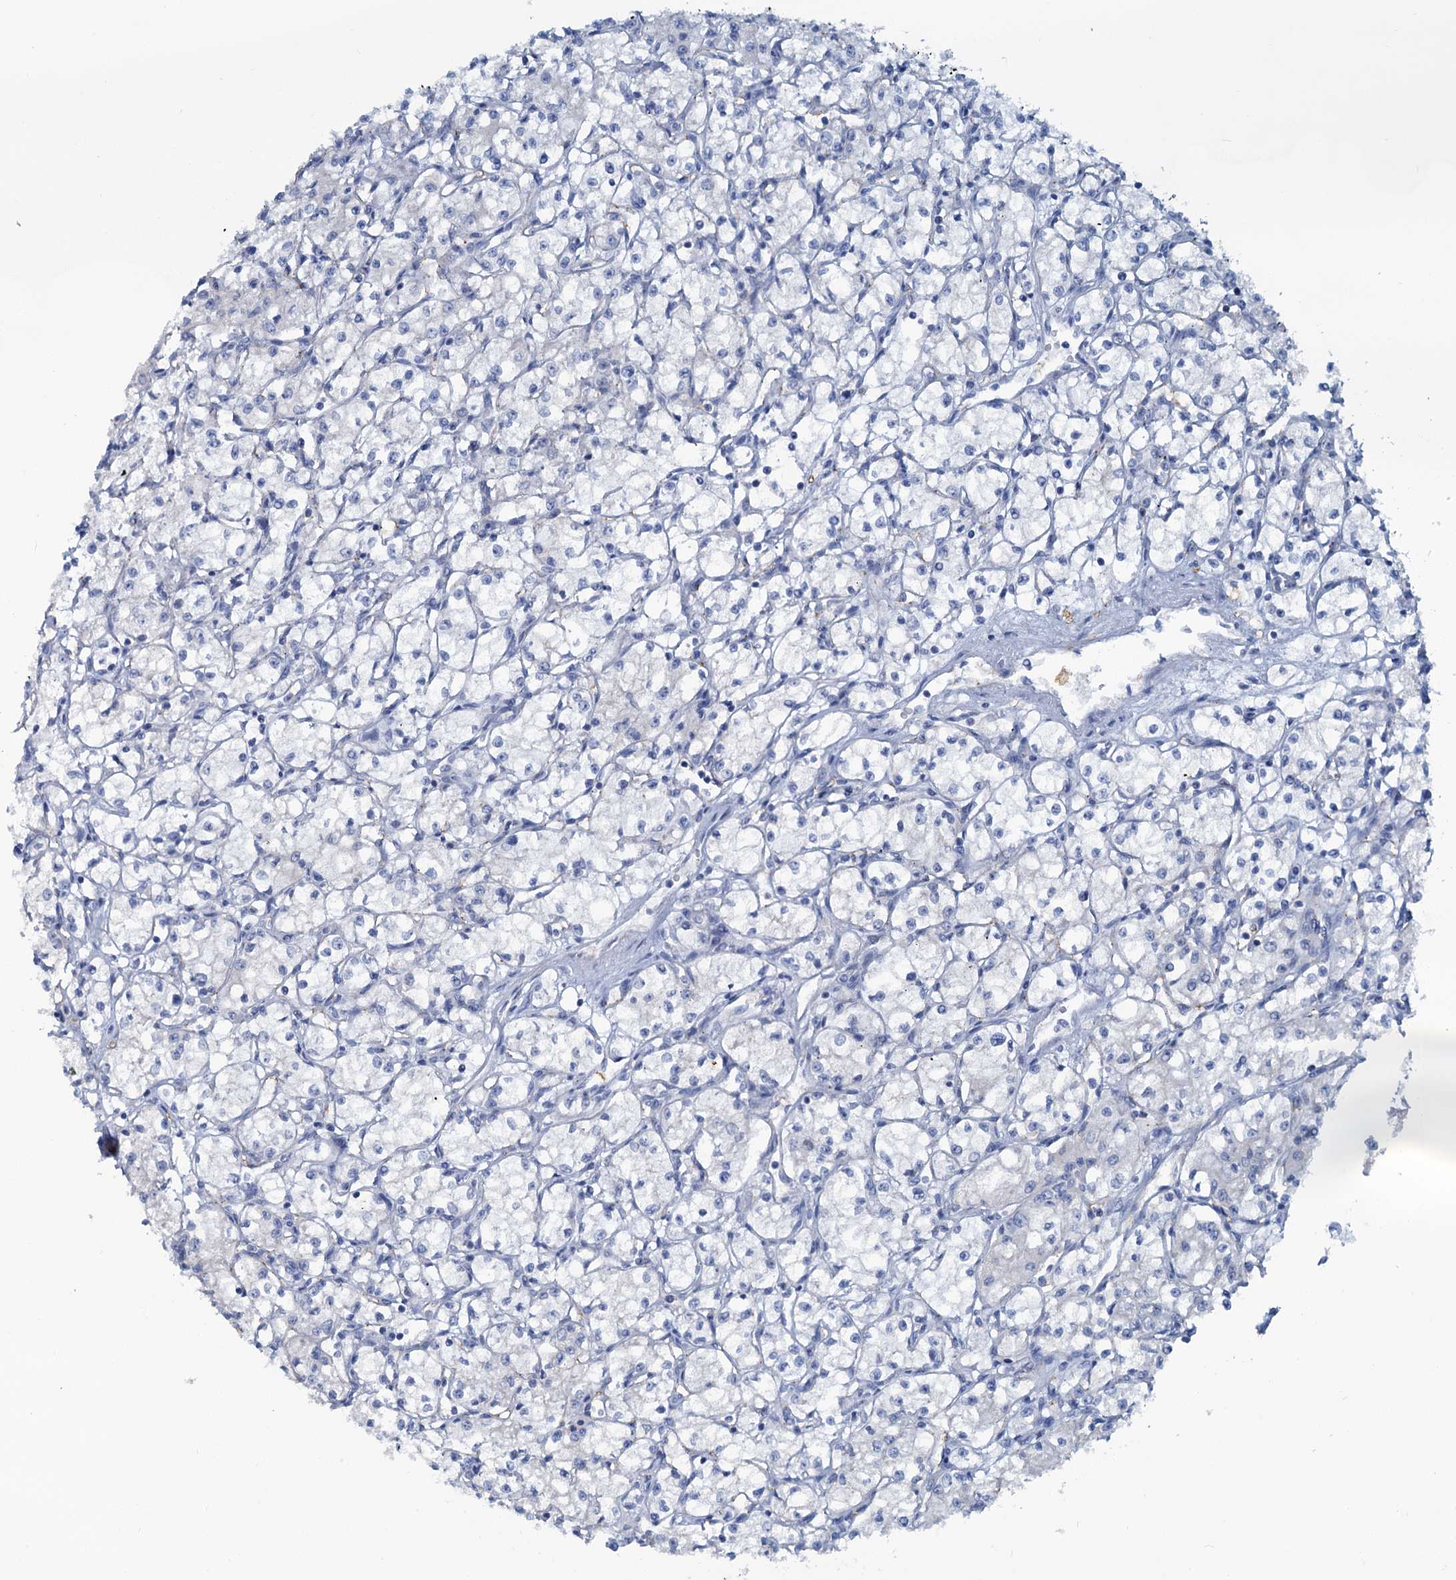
{"staining": {"intensity": "negative", "quantity": "none", "location": "none"}, "tissue": "renal cancer", "cell_type": "Tumor cells", "image_type": "cancer", "snomed": [{"axis": "morphology", "description": "Adenocarcinoma, NOS"}, {"axis": "topography", "description": "Kidney"}], "caption": "The photomicrograph exhibits no significant positivity in tumor cells of adenocarcinoma (renal).", "gene": "SLC1A3", "patient": {"sex": "male", "age": 59}}